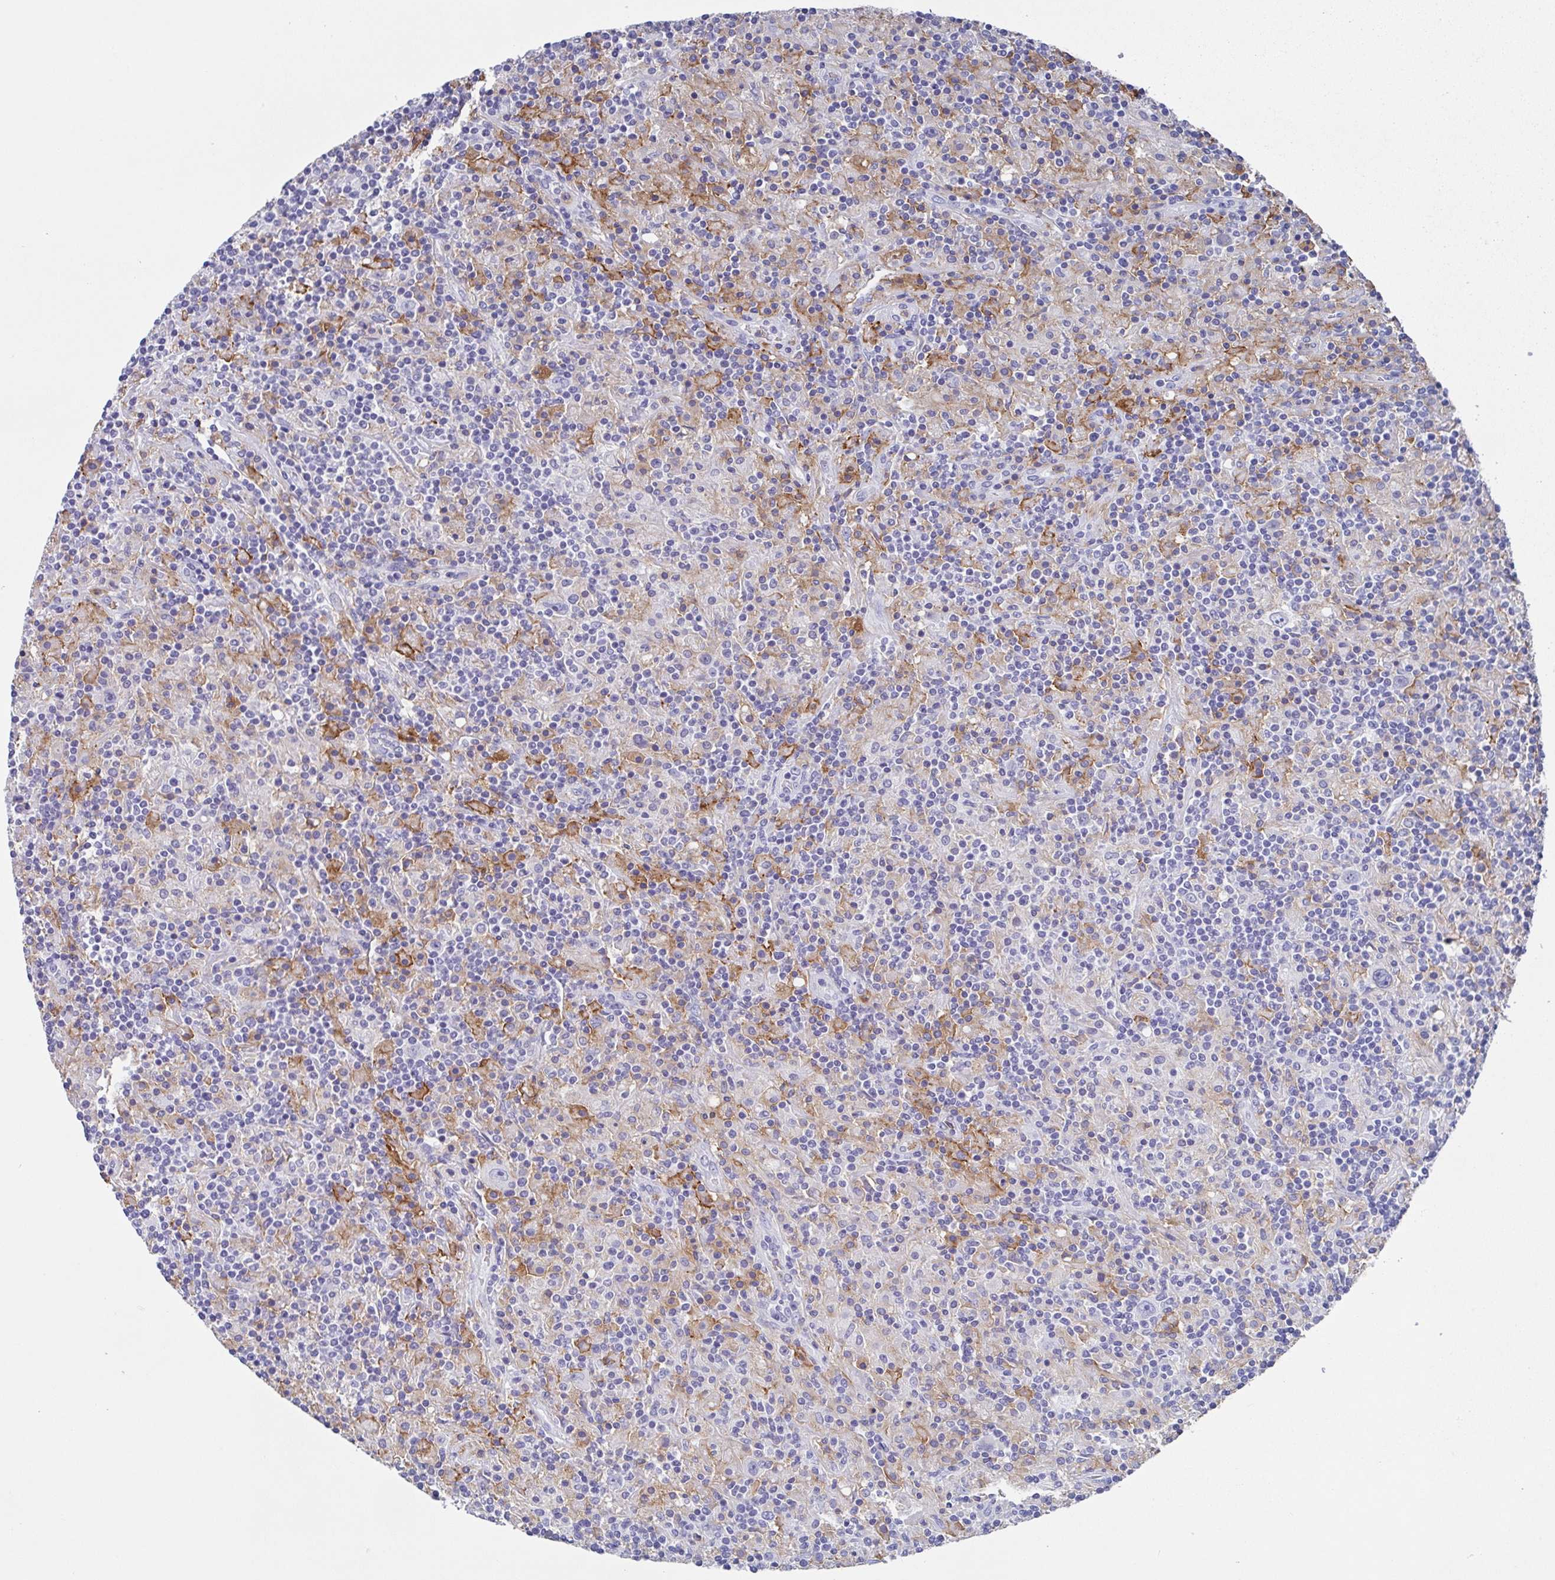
{"staining": {"intensity": "negative", "quantity": "none", "location": "none"}, "tissue": "lymphoma", "cell_type": "Tumor cells", "image_type": "cancer", "snomed": [{"axis": "morphology", "description": "Hodgkin's disease, NOS"}, {"axis": "topography", "description": "Lymph node"}], "caption": "The immunohistochemistry micrograph has no significant positivity in tumor cells of lymphoma tissue.", "gene": "FCGR3A", "patient": {"sex": "male", "age": 70}}